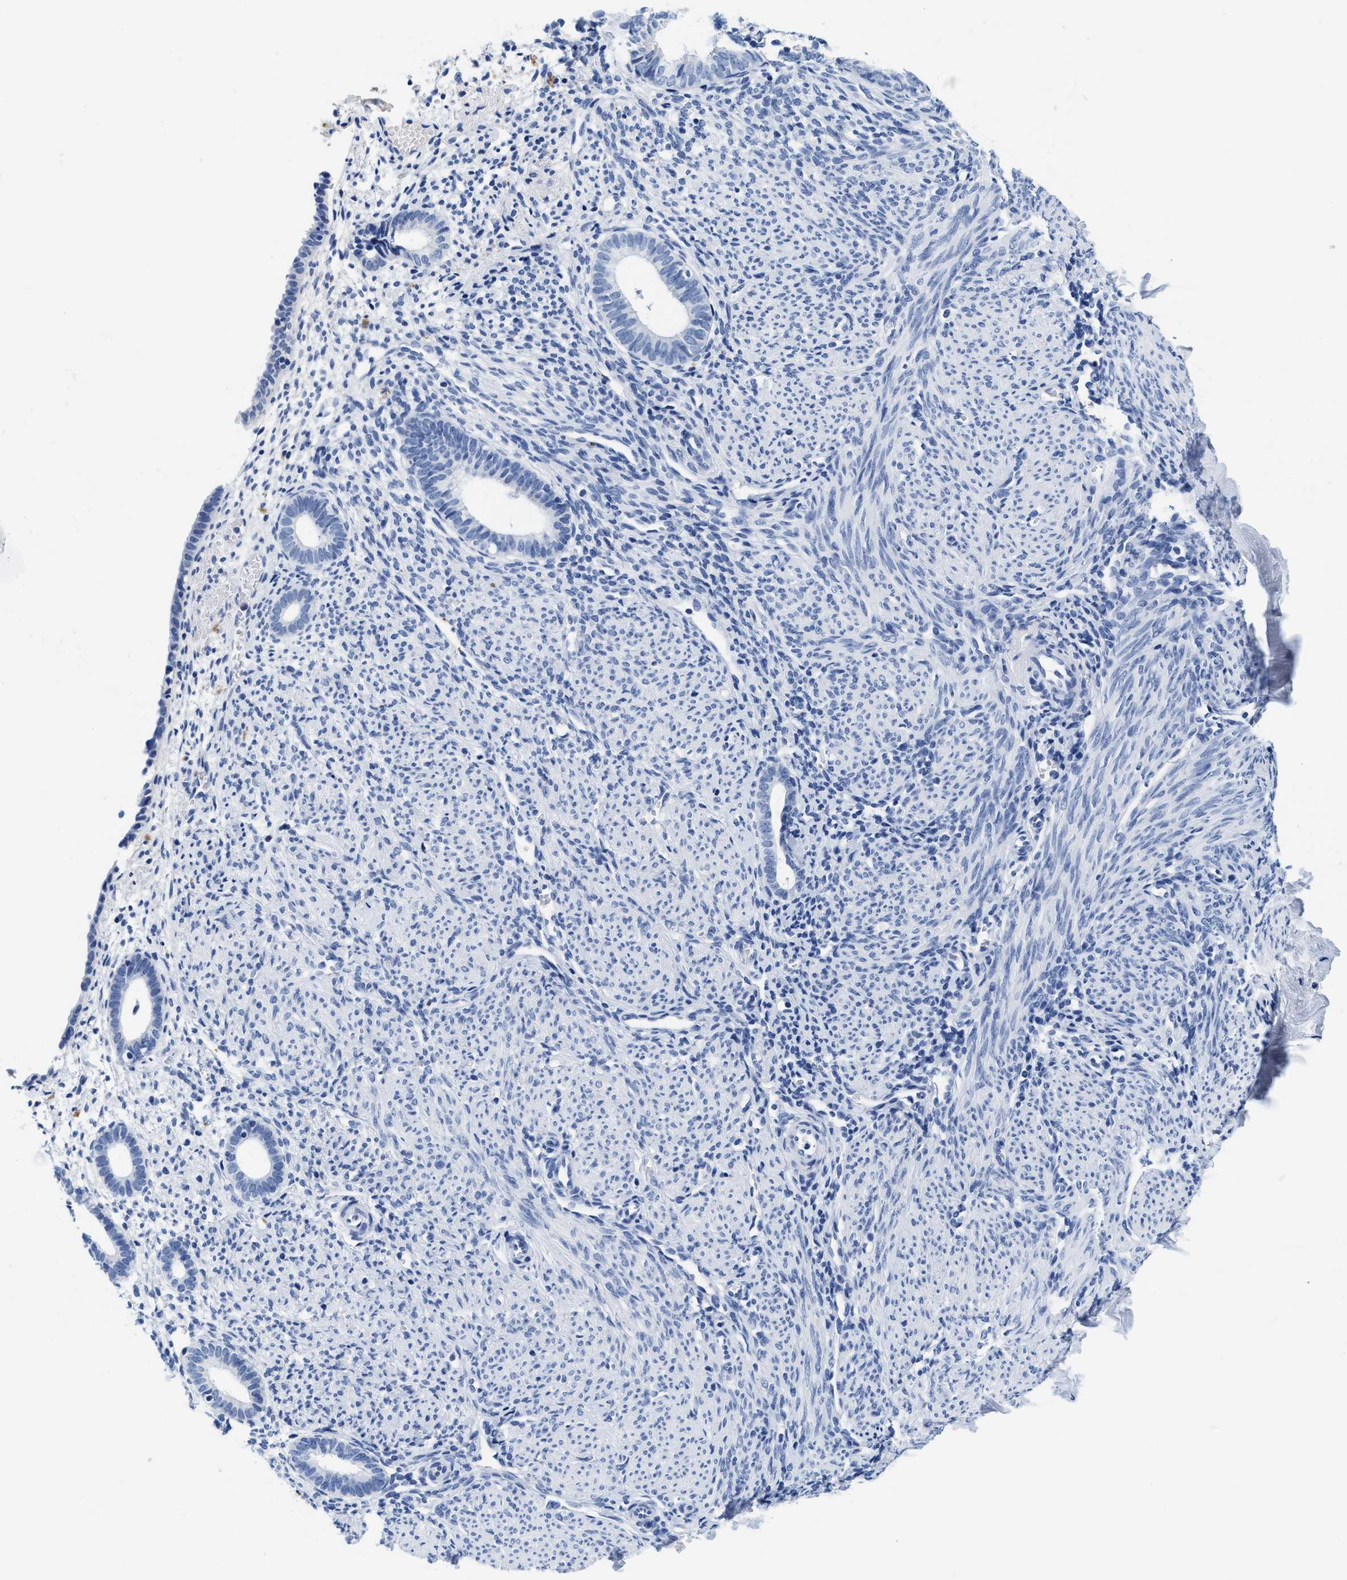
{"staining": {"intensity": "negative", "quantity": "none", "location": "none"}, "tissue": "endometrium", "cell_type": "Cells in endometrial stroma", "image_type": "normal", "snomed": [{"axis": "morphology", "description": "Normal tissue, NOS"}, {"axis": "morphology", "description": "Adenocarcinoma, NOS"}, {"axis": "topography", "description": "Endometrium"}], "caption": "Immunohistochemistry histopathology image of normal endometrium stained for a protein (brown), which reveals no staining in cells in endometrial stroma.", "gene": "TTC3", "patient": {"sex": "female", "age": 57}}